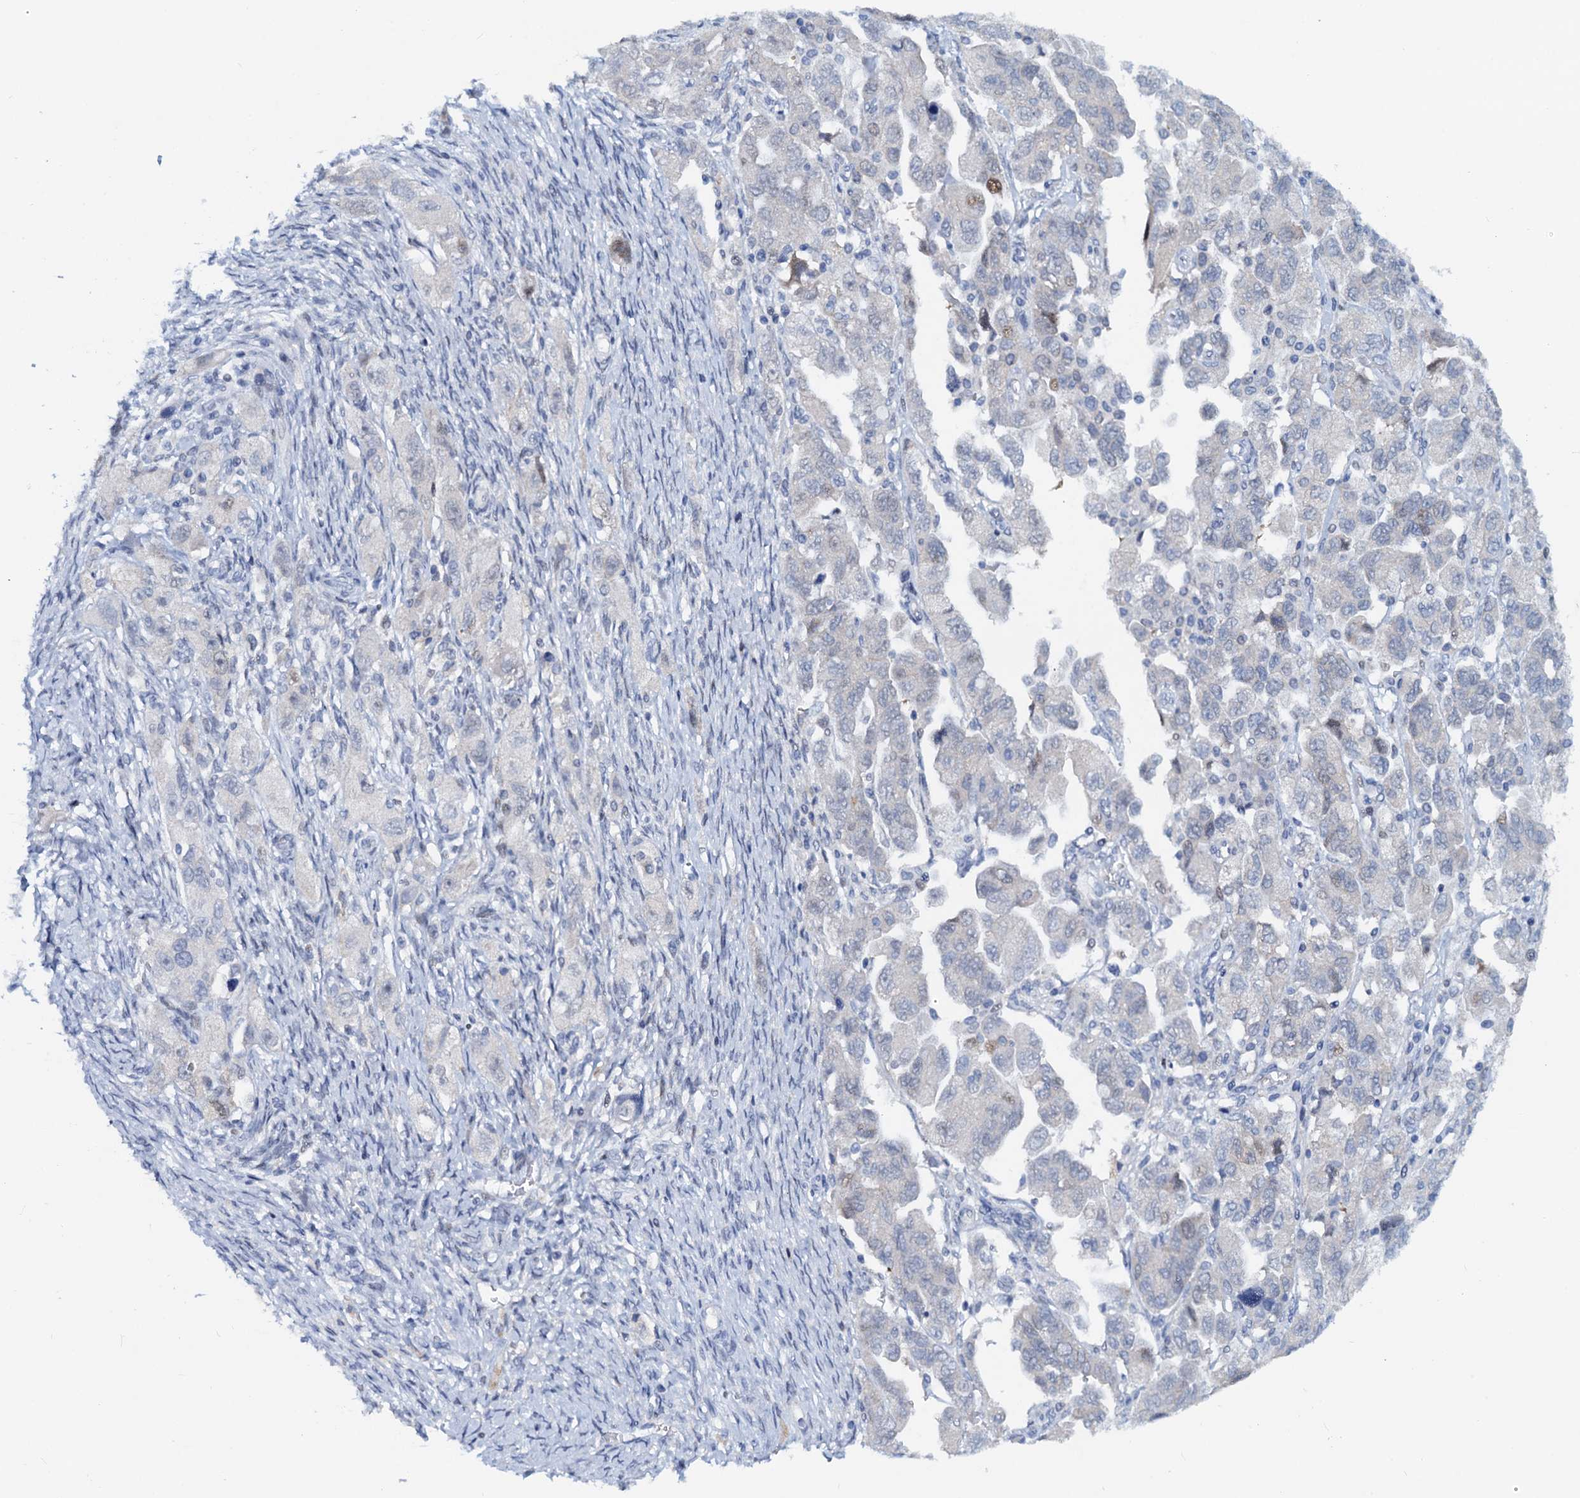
{"staining": {"intensity": "moderate", "quantity": "<25%", "location": "nuclear"}, "tissue": "ovarian cancer", "cell_type": "Tumor cells", "image_type": "cancer", "snomed": [{"axis": "morphology", "description": "Carcinoma, NOS"}, {"axis": "morphology", "description": "Cystadenocarcinoma, serous, NOS"}, {"axis": "topography", "description": "Ovary"}], "caption": "Immunohistochemical staining of ovarian cancer (serous cystadenocarcinoma) reveals low levels of moderate nuclear expression in approximately <25% of tumor cells. The staining is performed using DAB (3,3'-diaminobenzidine) brown chromogen to label protein expression. The nuclei are counter-stained blue using hematoxylin.", "gene": "PTGES3", "patient": {"sex": "female", "age": 69}}